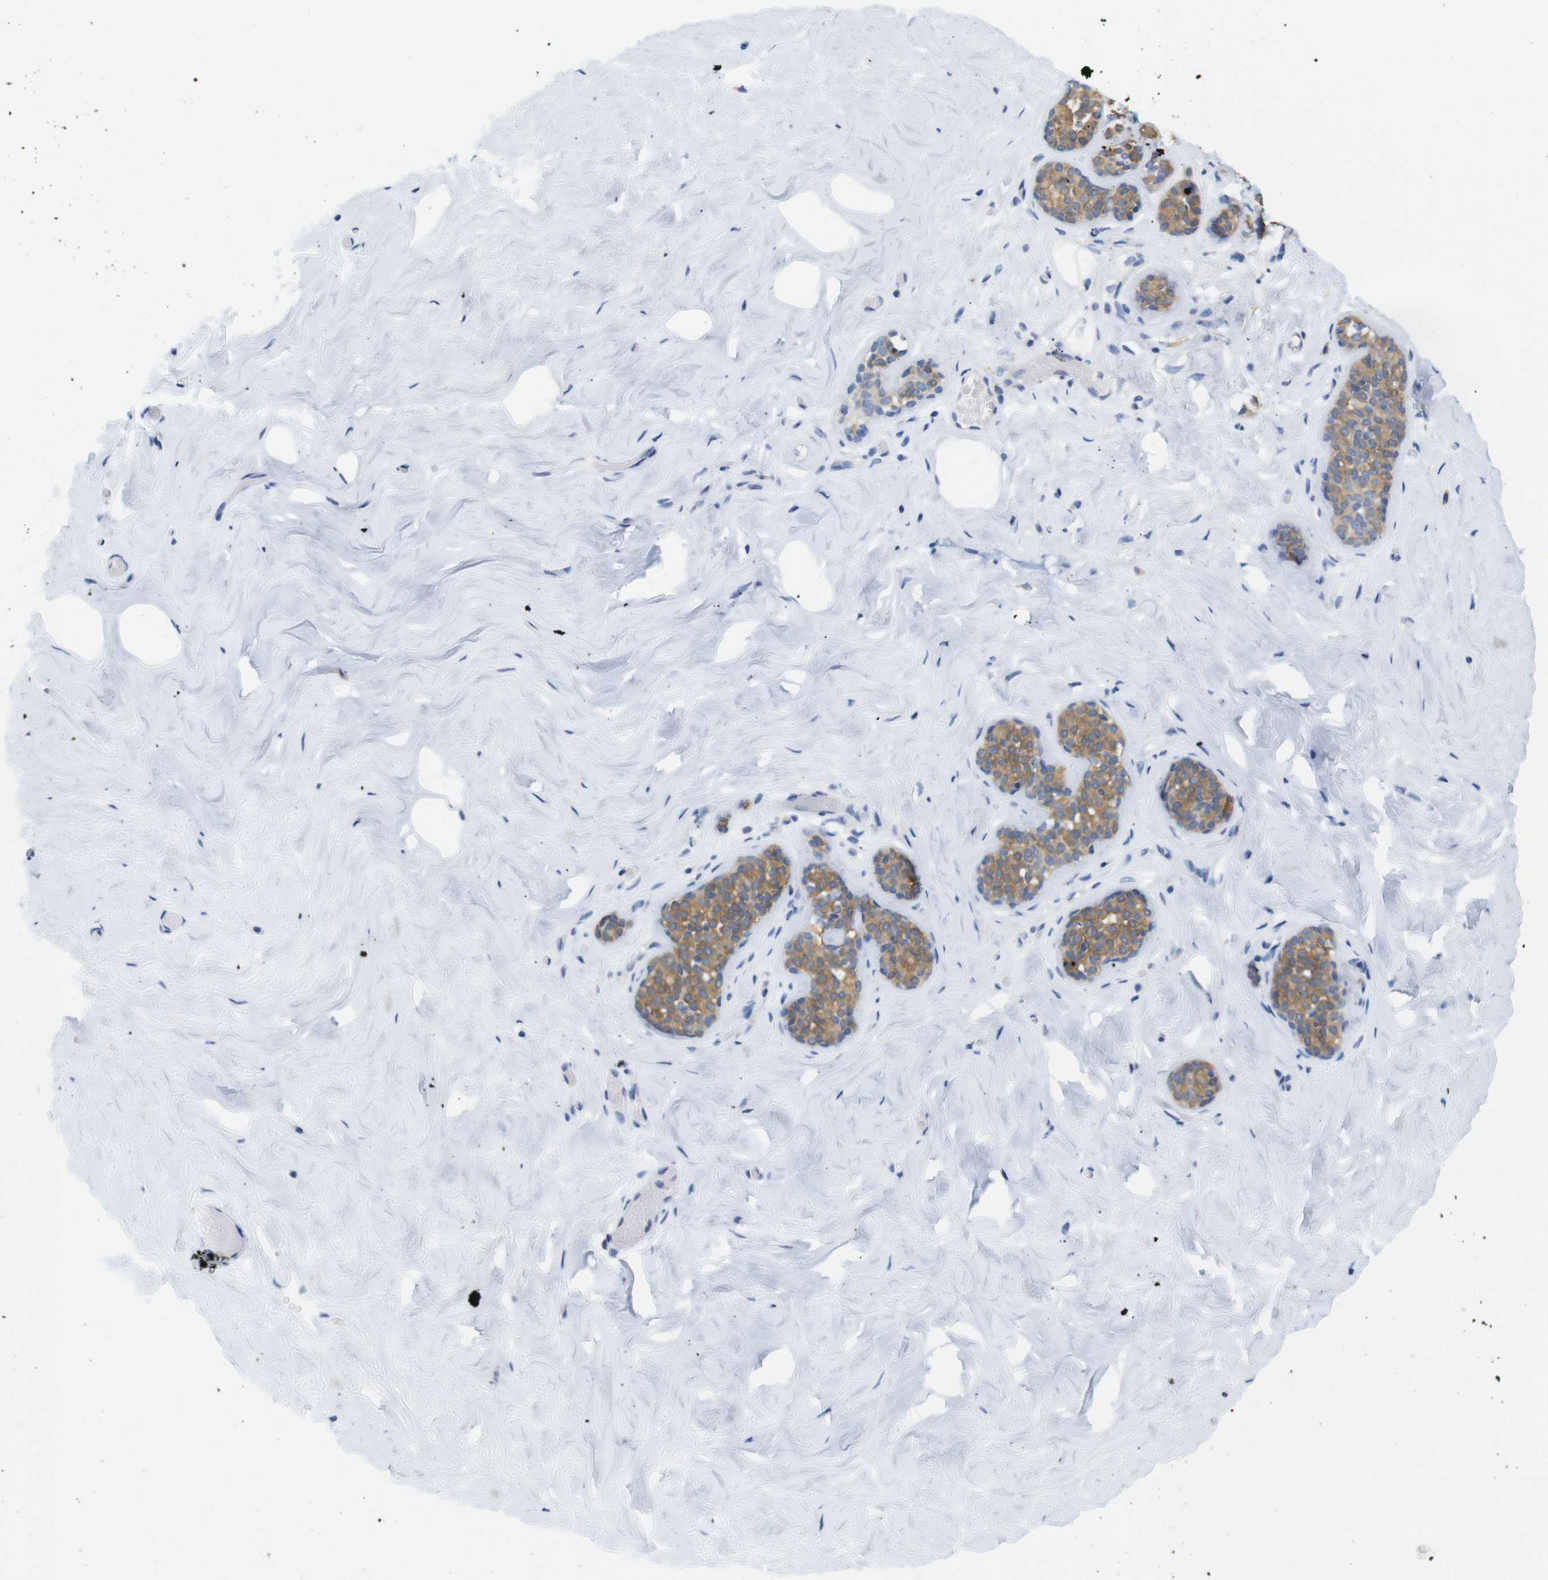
{"staining": {"intensity": "negative", "quantity": "none", "location": "none"}, "tissue": "breast", "cell_type": "Adipocytes", "image_type": "normal", "snomed": [{"axis": "morphology", "description": "Normal tissue, NOS"}, {"axis": "topography", "description": "Breast"}], "caption": "Histopathology image shows no protein staining in adipocytes of benign breast.", "gene": "NEBL", "patient": {"sex": "female", "age": 75}}